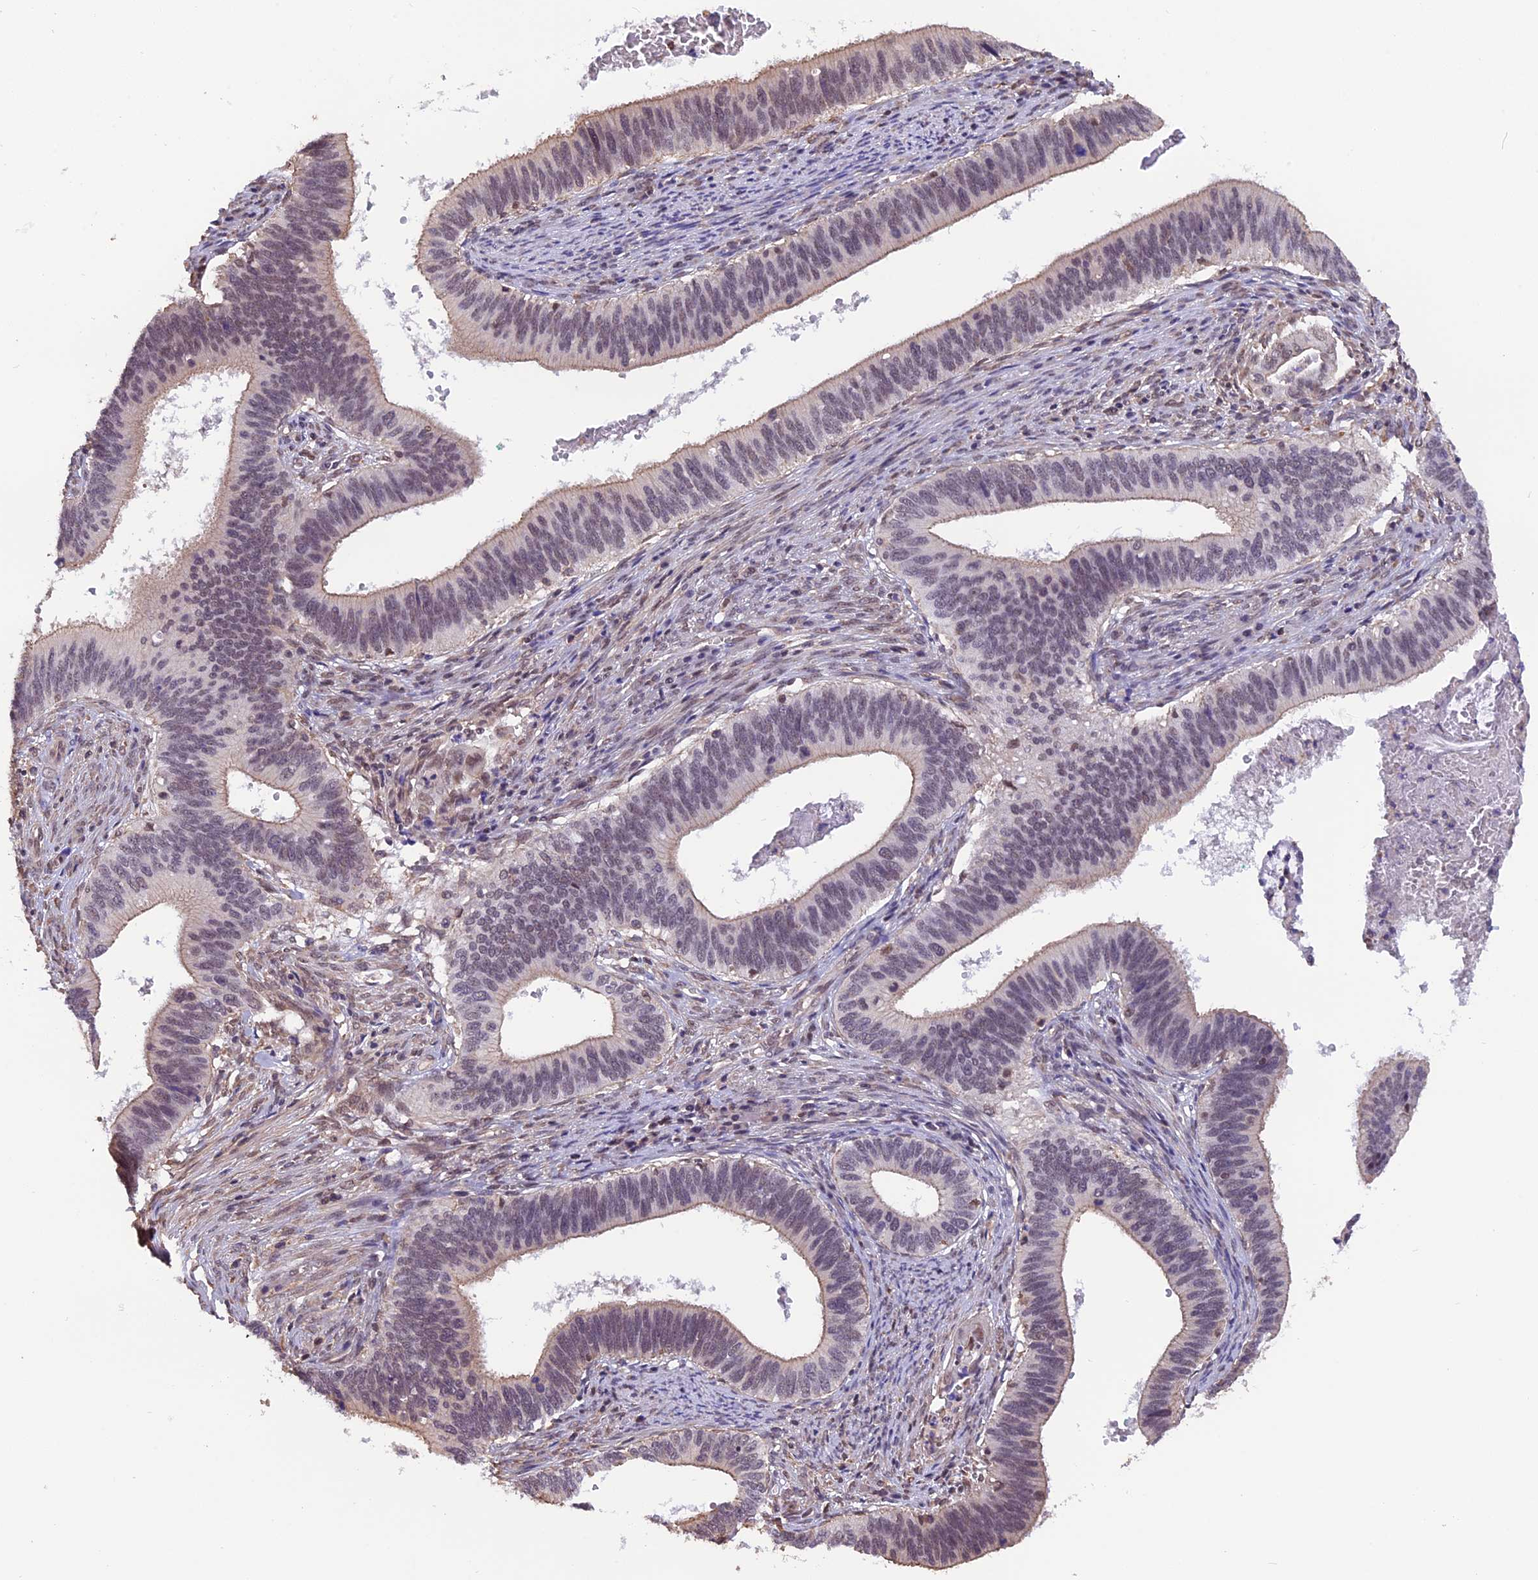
{"staining": {"intensity": "moderate", "quantity": "25%-75%", "location": "cytoplasmic/membranous"}, "tissue": "cervical cancer", "cell_type": "Tumor cells", "image_type": "cancer", "snomed": [{"axis": "morphology", "description": "Adenocarcinoma, NOS"}, {"axis": "topography", "description": "Cervix"}], "caption": "The histopathology image exhibits immunohistochemical staining of cervical cancer (adenocarcinoma). There is moderate cytoplasmic/membranous positivity is appreciated in about 25%-75% of tumor cells. (DAB (3,3'-diaminobenzidine) = brown stain, brightfield microscopy at high magnification).", "gene": "ZC3H4", "patient": {"sex": "female", "age": 42}}